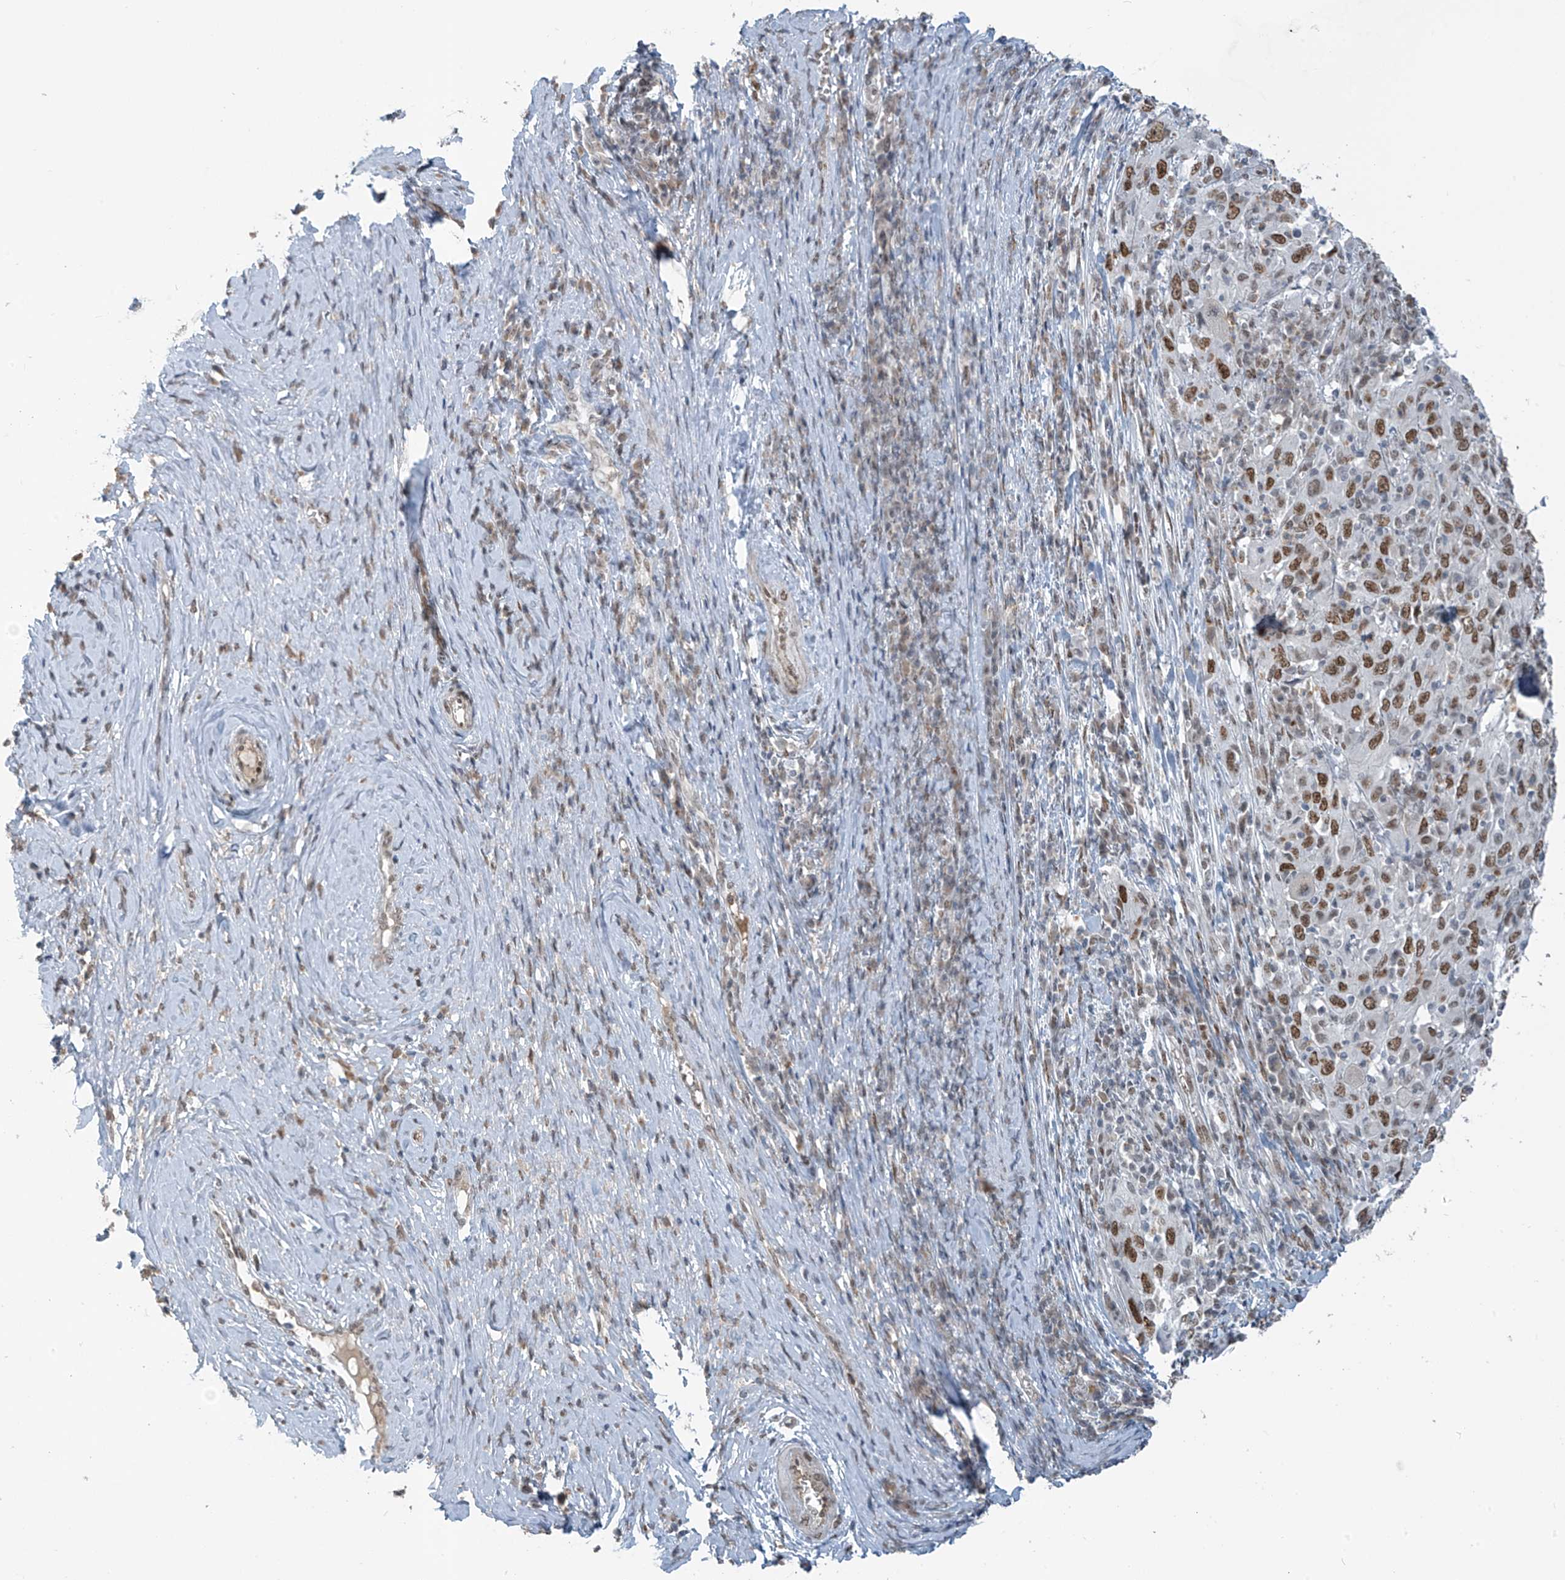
{"staining": {"intensity": "moderate", "quantity": ">75%", "location": "nuclear"}, "tissue": "cervical cancer", "cell_type": "Tumor cells", "image_type": "cancer", "snomed": [{"axis": "morphology", "description": "Squamous cell carcinoma, NOS"}, {"axis": "topography", "description": "Cervix"}], "caption": "Immunohistochemistry (IHC) histopathology image of neoplastic tissue: cervical cancer stained using immunohistochemistry (IHC) reveals medium levels of moderate protein expression localized specifically in the nuclear of tumor cells, appearing as a nuclear brown color.", "gene": "MCM9", "patient": {"sex": "female", "age": 46}}